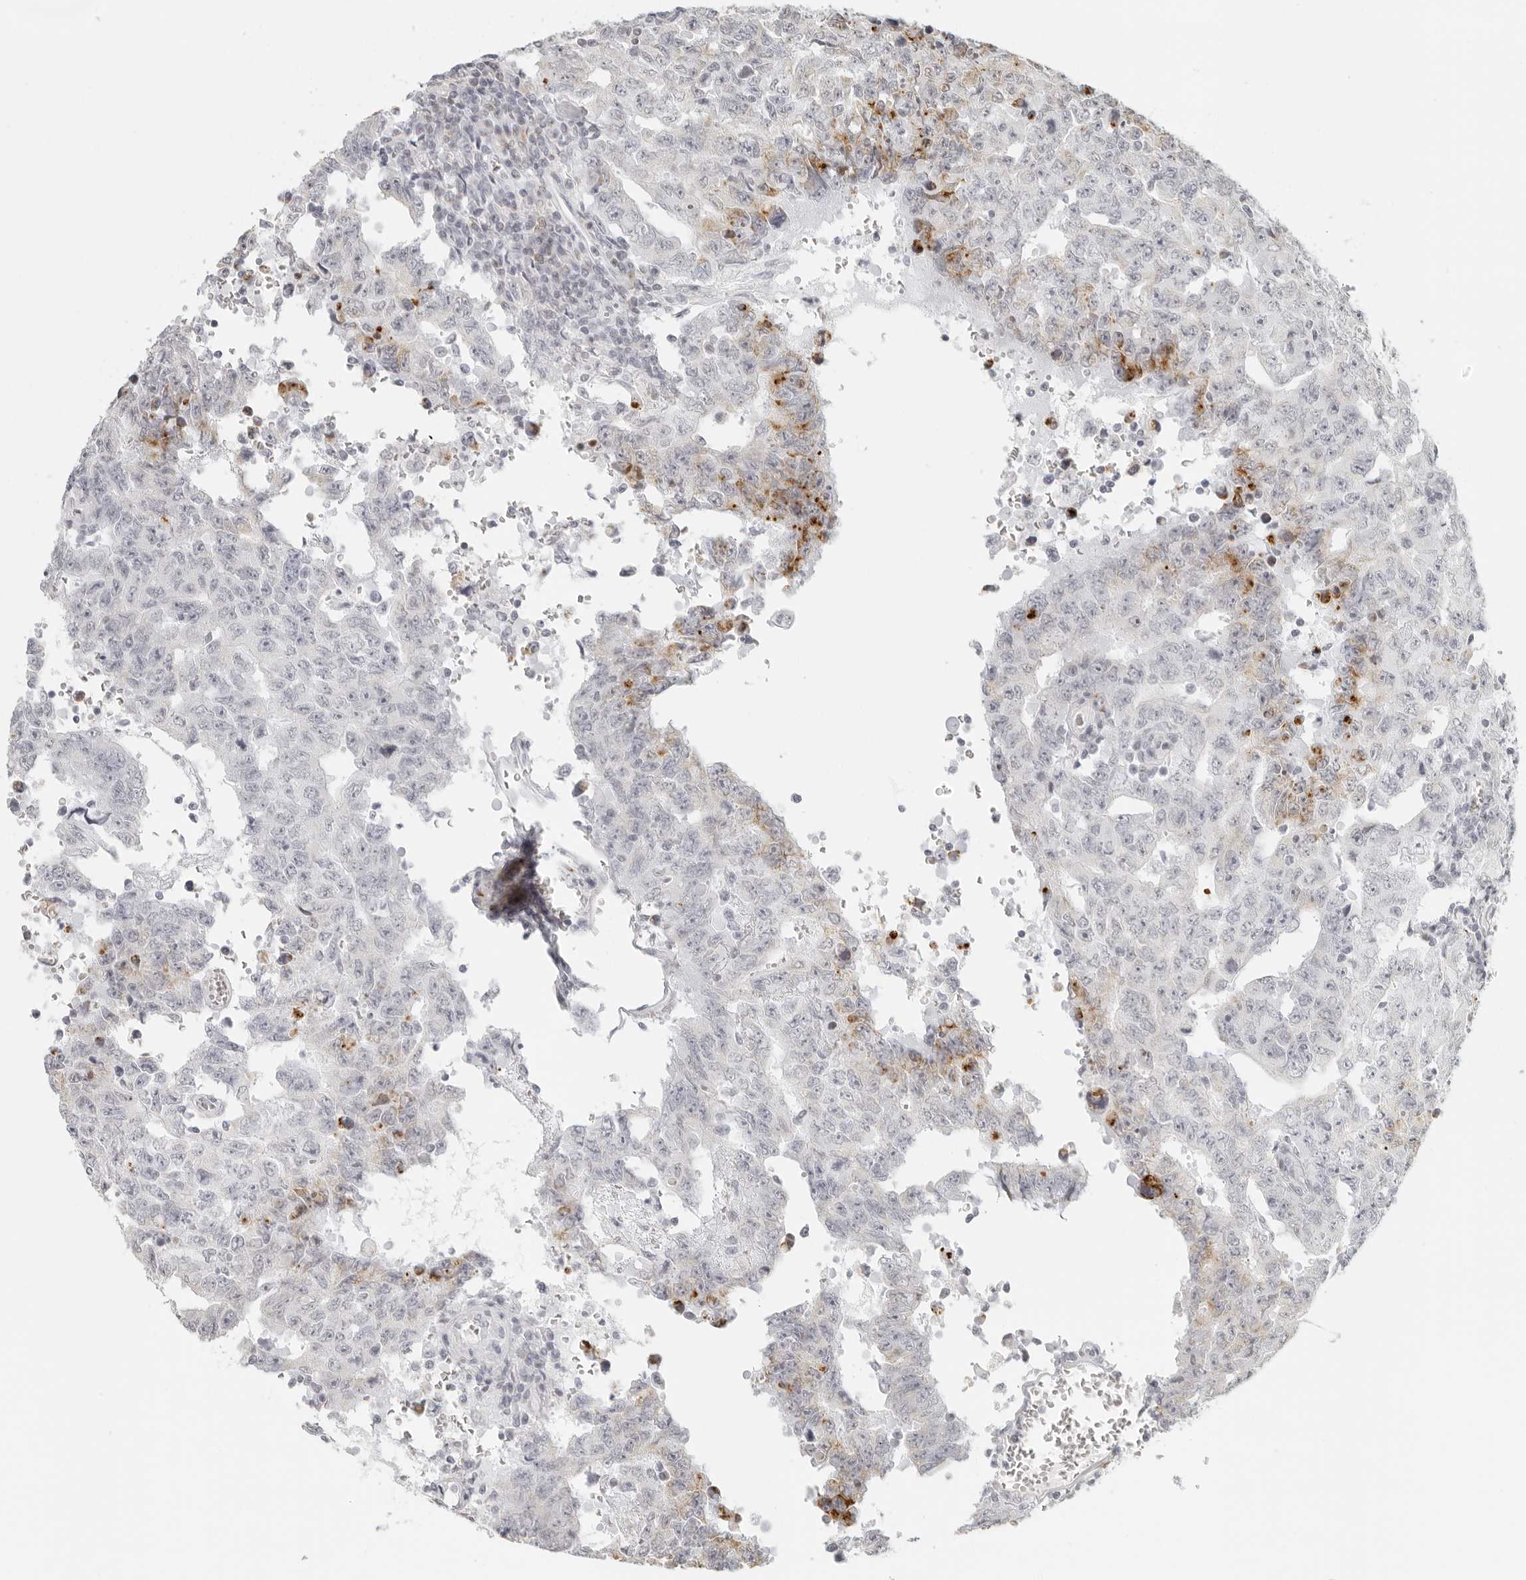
{"staining": {"intensity": "moderate", "quantity": "<25%", "location": "cytoplasmic/membranous"}, "tissue": "testis cancer", "cell_type": "Tumor cells", "image_type": "cancer", "snomed": [{"axis": "morphology", "description": "Carcinoma, Embryonal, NOS"}, {"axis": "topography", "description": "Testis"}], "caption": "Immunohistochemistry of human embryonal carcinoma (testis) demonstrates low levels of moderate cytoplasmic/membranous staining in approximately <25% of tumor cells. (DAB IHC with brightfield microscopy, high magnification).", "gene": "RPS6KC1", "patient": {"sex": "male", "age": 26}}